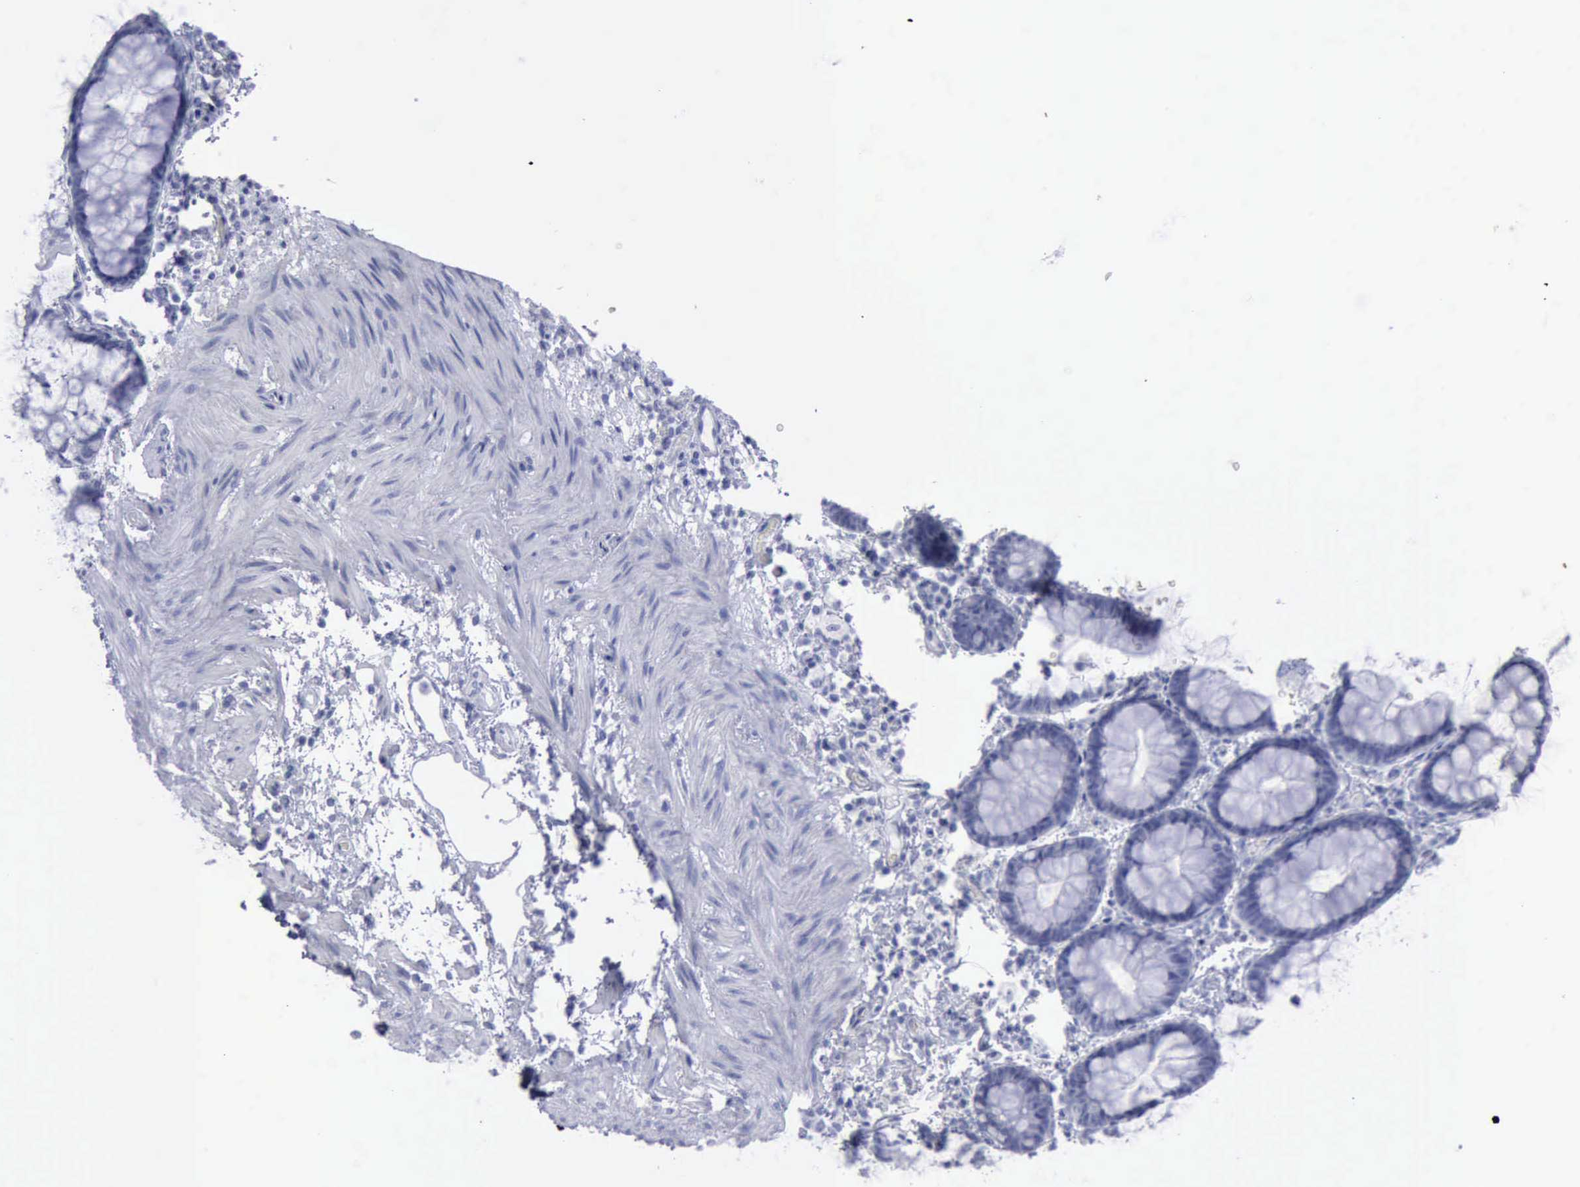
{"staining": {"intensity": "negative", "quantity": "none", "location": "none"}, "tissue": "rectum", "cell_type": "Glandular cells", "image_type": "normal", "snomed": [{"axis": "morphology", "description": "Normal tissue, NOS"}, {"axis": "topography", "description": "Rectum"}], "caption": "There is no significant staining in glandular cells of rectum. The staining is performed using DAB (3,3'-diaminobenzidine) brown chromogen with nuclei counter-stained in using hematoxylin.", "gene": "KRT13", "patient": {"sex": "male", "age": 92}}